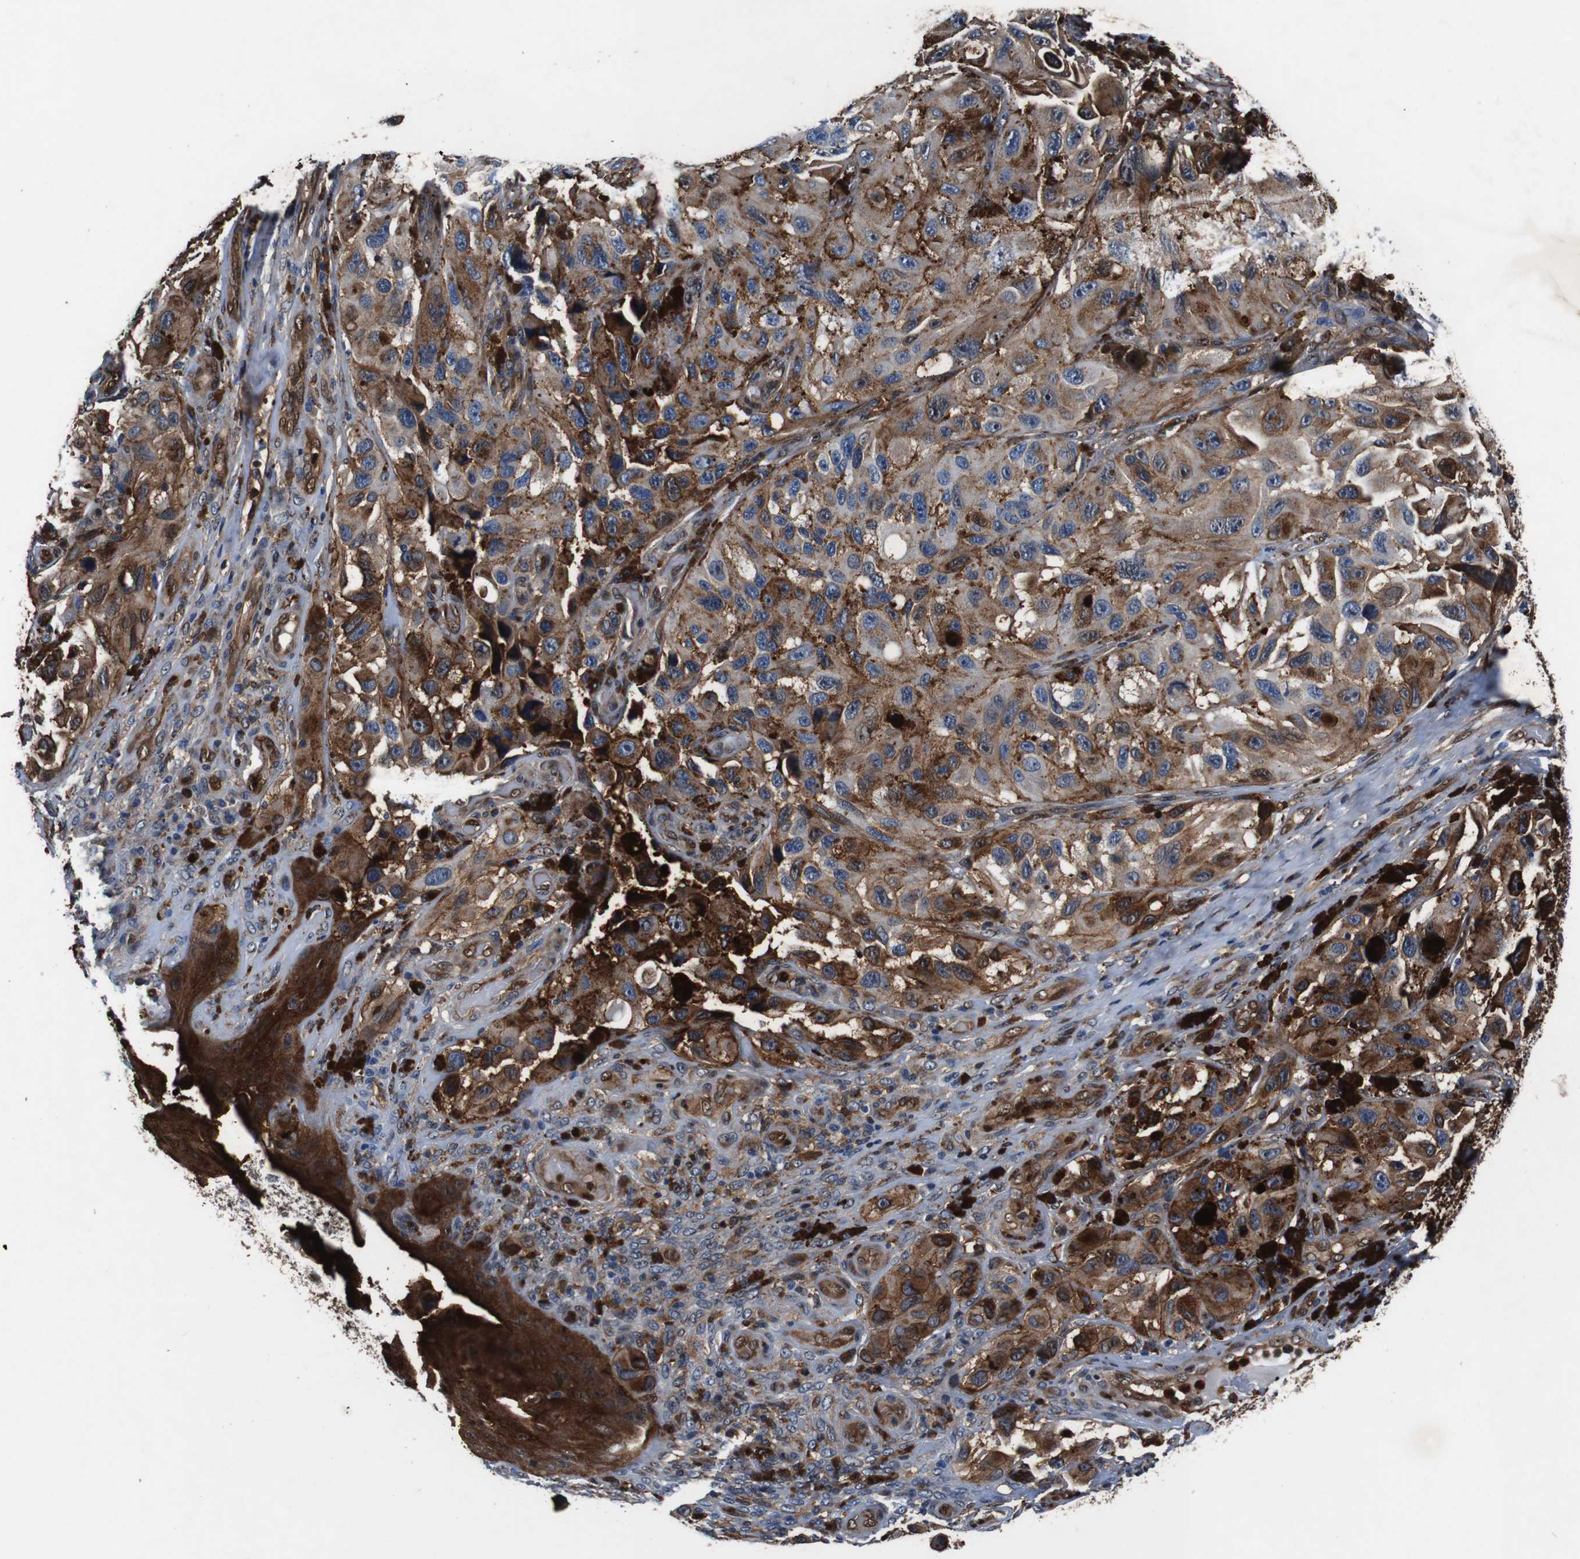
{"staining": {"intensity": "weak", "quantity": ">75%", "location": "cytoplasmic/membranous"}, "tissue": "melanoma", "cell_type": "Tumor cells", "image_type": "cancer", "snomed": [{"axis": "morphology", "description": "Malignant melanoma, NOS"}, {"axis": "topography", "description": "Skin"}], "caption": "Protein staining reveals weak cytoplasmic/membranous staining in approximately >75% of tumor cells in malignant melanoma. (DAB IHC with brightfield microscopy, high magnification).", "gene": "ANXA1", "patient": {"sex": "female", "age": 73}}